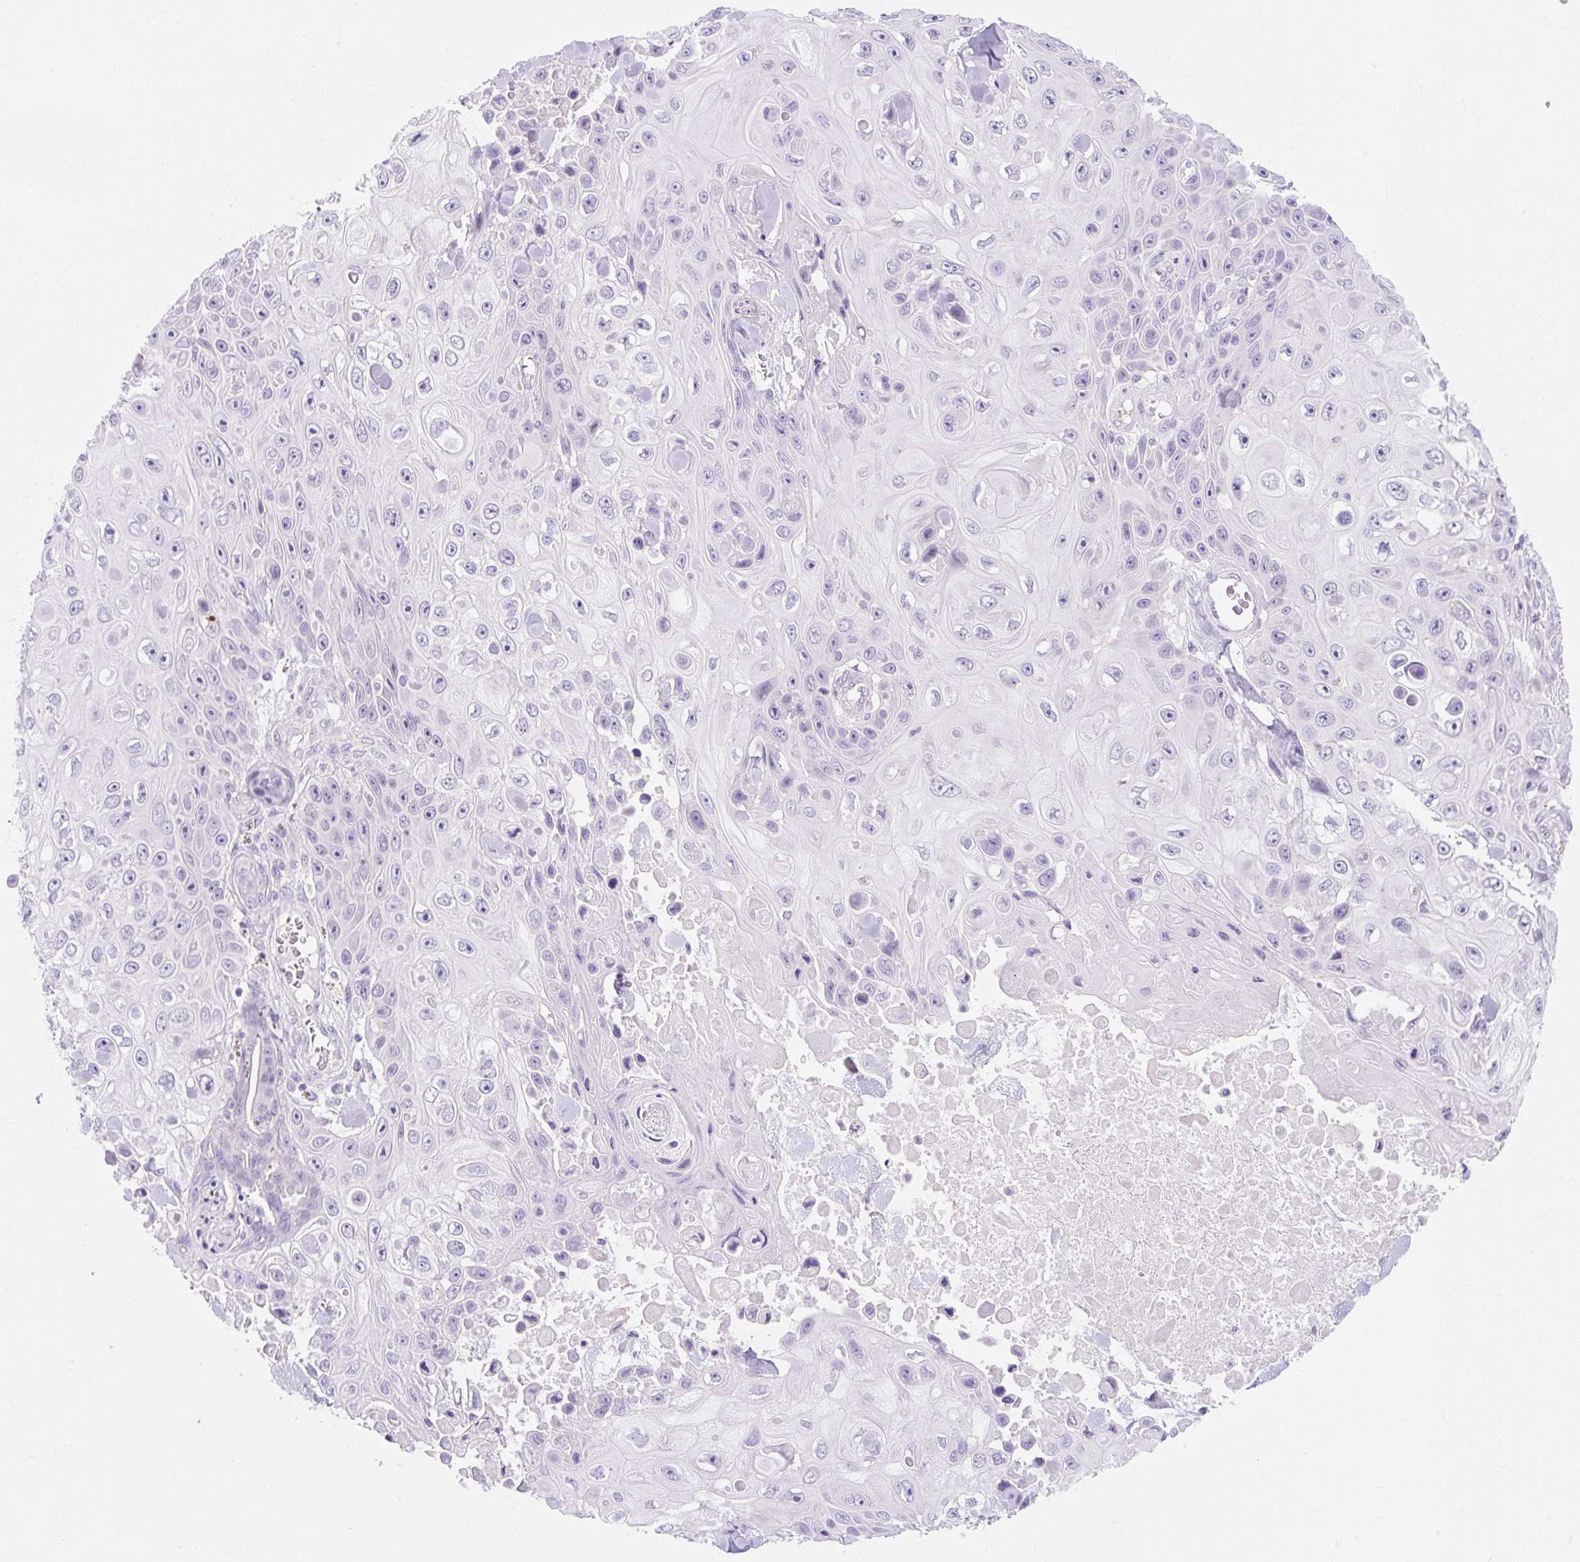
{"staining": {"intensity": "negative", "quantity": "none", "location": "none"}, "tissue": "skin cancer", "cell_type": "Tumor cells", "image_type": "cancer", "snomed": [{"axis": "morphology", "description": "Squamous cell carcinoma, NOS"}, {"axis": "topography", "description": "Skin"}], "caption": "High magnification brightfield microscopy of skin squamous cell carcinoma stained with DAB (3,3'-diaminobenzidine) (brown) and counterstained with hematoxylin (blue): tumor cells show no significant staining.", "gene": "SLC28A1", "patient": {"sex": "male", "age": 82}}